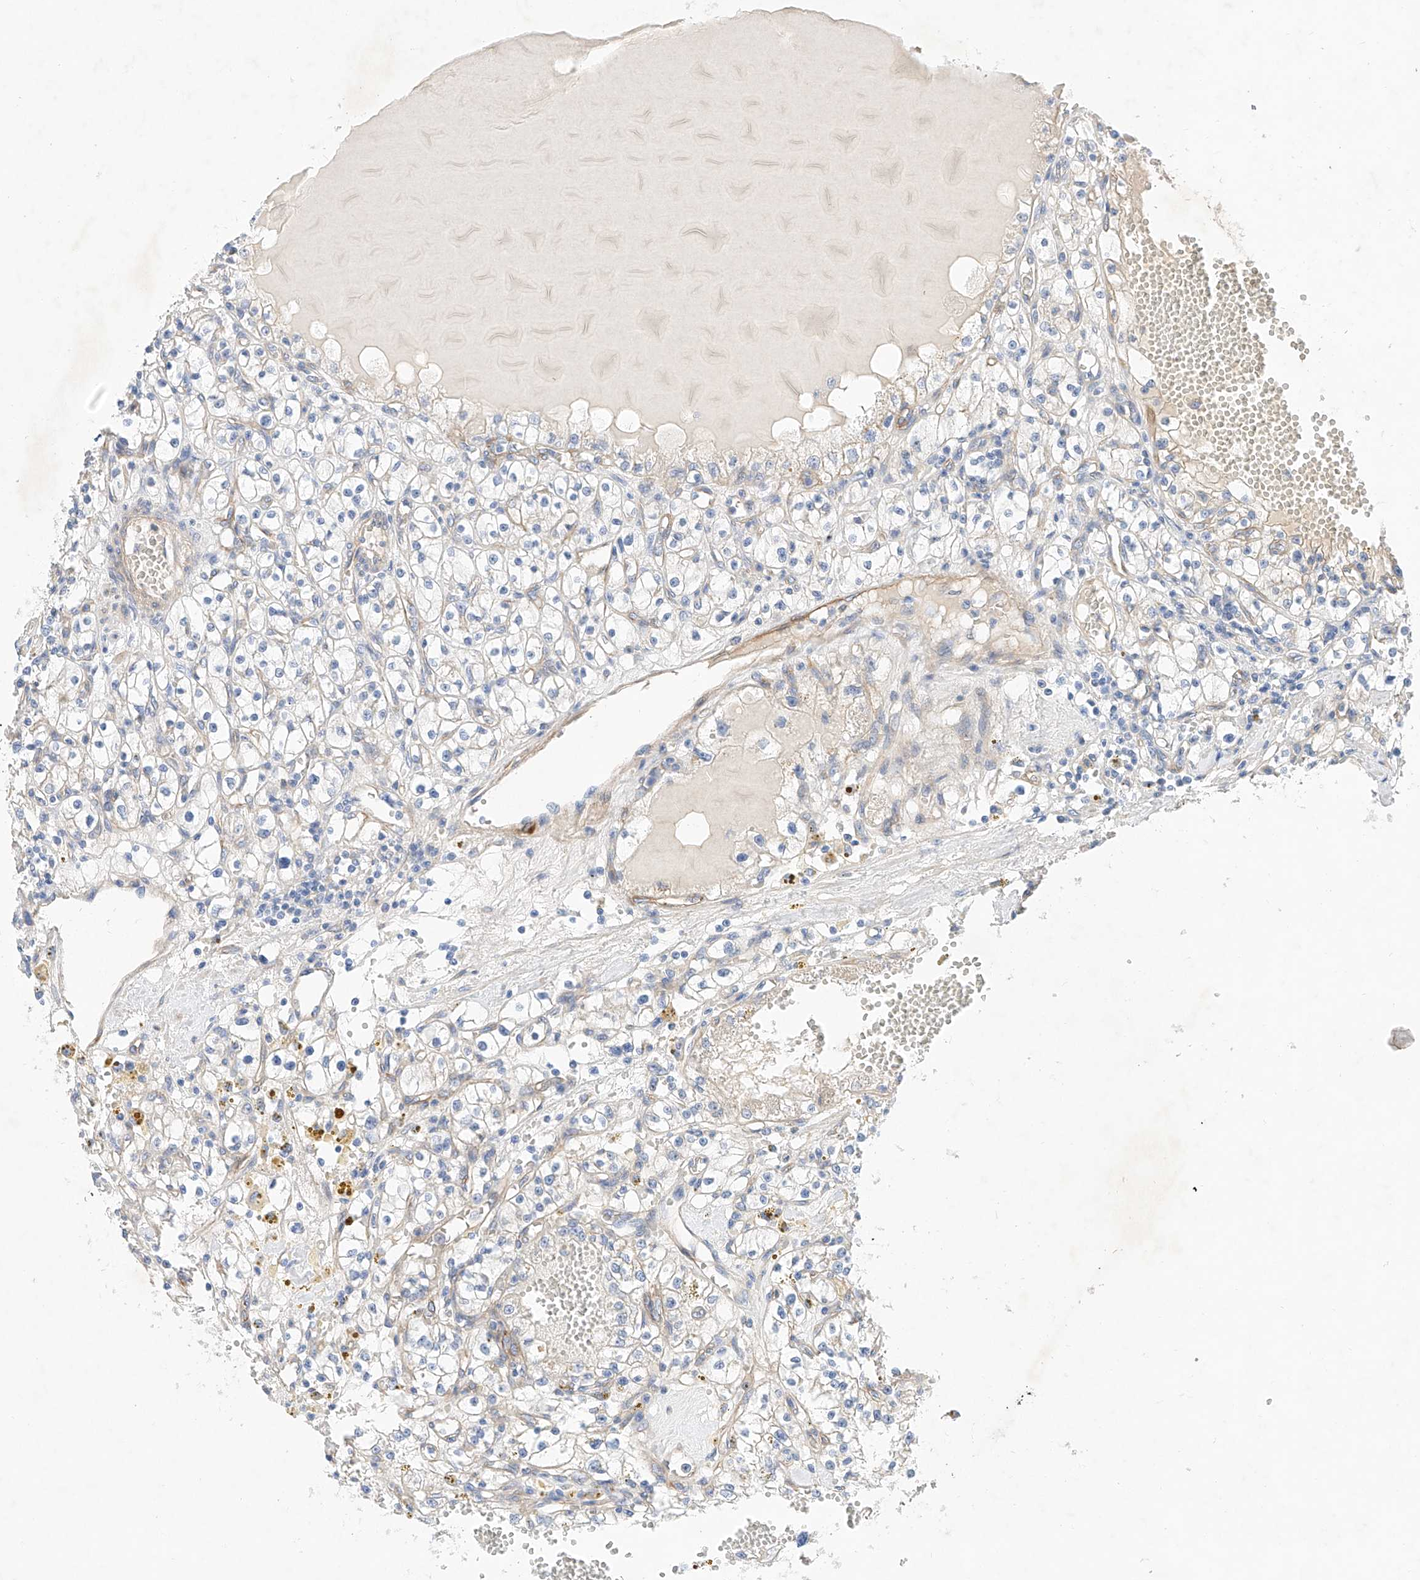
{"staining": {"intensity": "weak", "quantity": "<25%", "location": "cytoplasmic/membranous"}, "tissue": "renal cancer", "cell_type": "Tumor cells", "image_type": "cancer", "snomed": [{"axis": "morphology", "description": "Adenocarcinoma, NOS"}, {"axis": "topography", "description": "Kidney"}], "caption": "Micrograph shows no protein staining in tumor cells of renal adenocarcinoma tissue.", "gene": "SBSPON", "patient": {"sex": "male", "age": 56}}